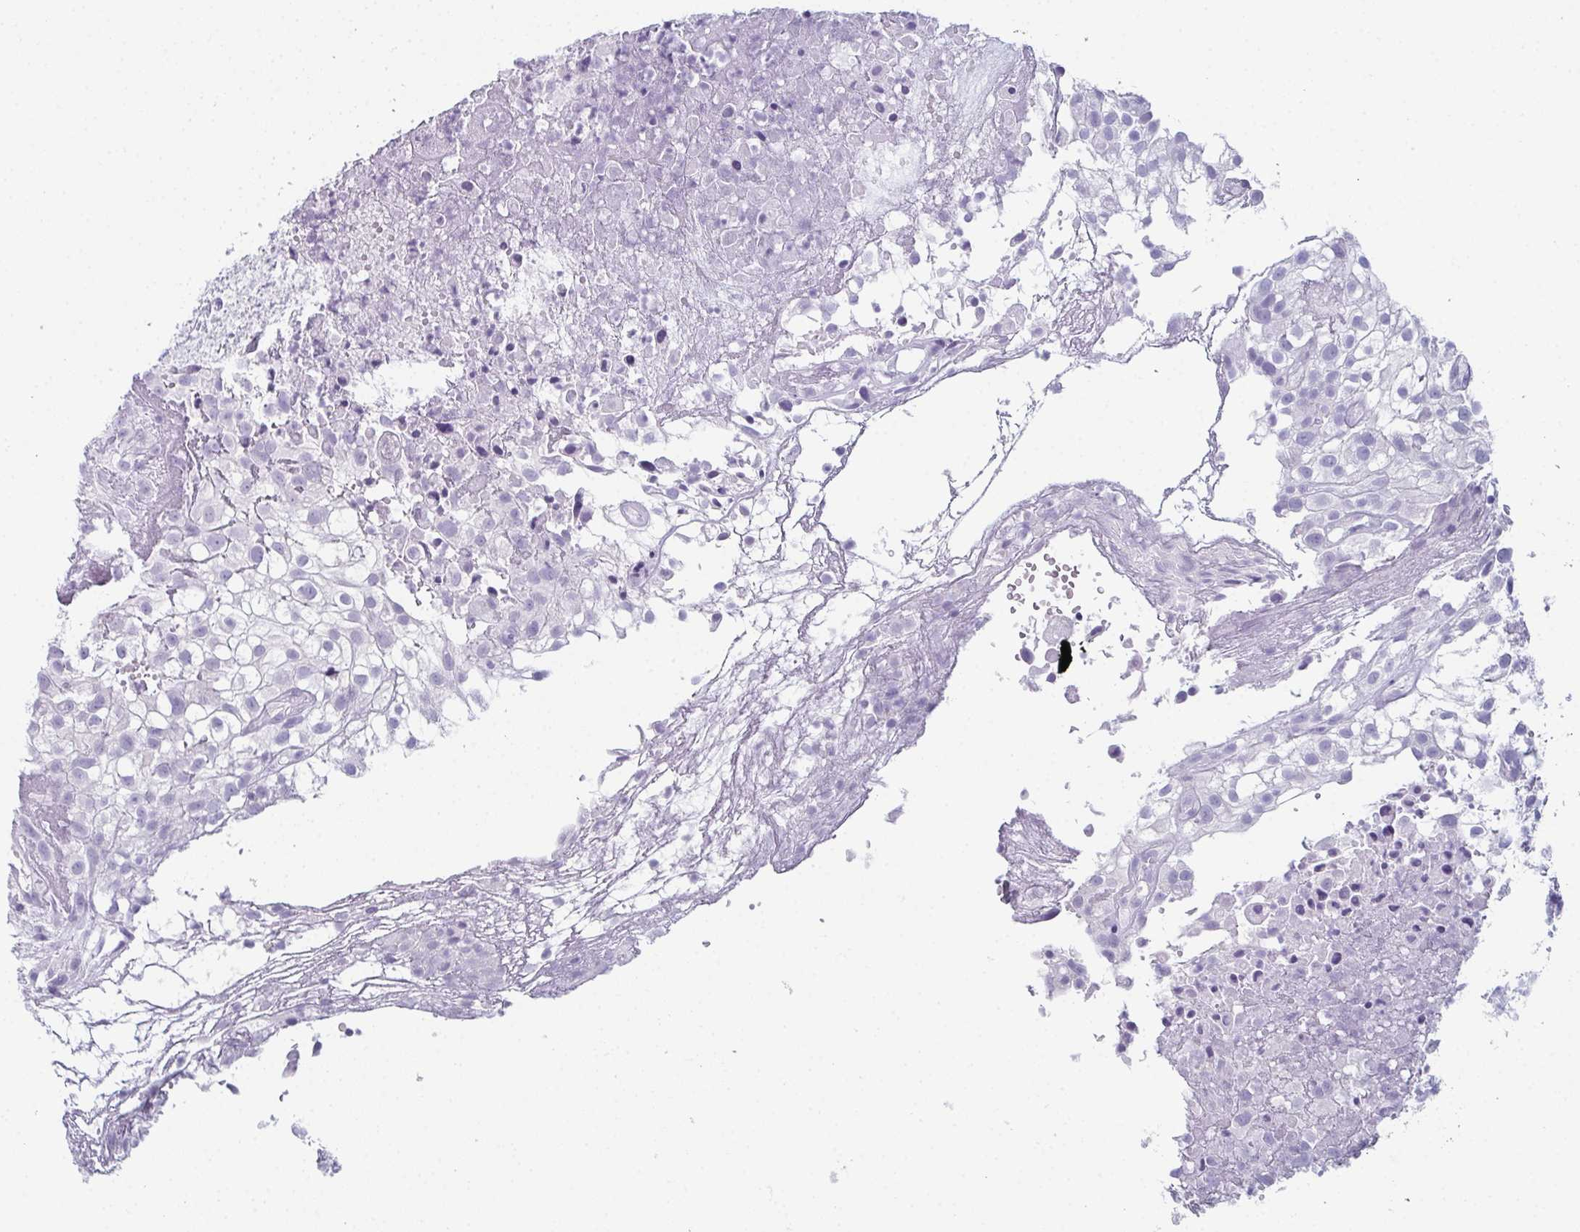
{"staining": {"intensity": "negative", "quantity": "none", "location": "none"}, "tissue": "urothelial cancer", "cell_type": "Tumor cells", "image_type": "cancer", "snomed": [{"axis": "morphology", "description": "Urothelial carcinoma, High grade"}, {"axis": "topography", "description": "Urinary bladder"}], "caption": "A micrograph of high-grade urothelial carcinoma stained for a protein shows no brown staining in tumor cells. (DAB immunohistochemistry (IHC), high magnification).", "gene": "ENKUR", "patient": {"sex": "male", "age": 56}}